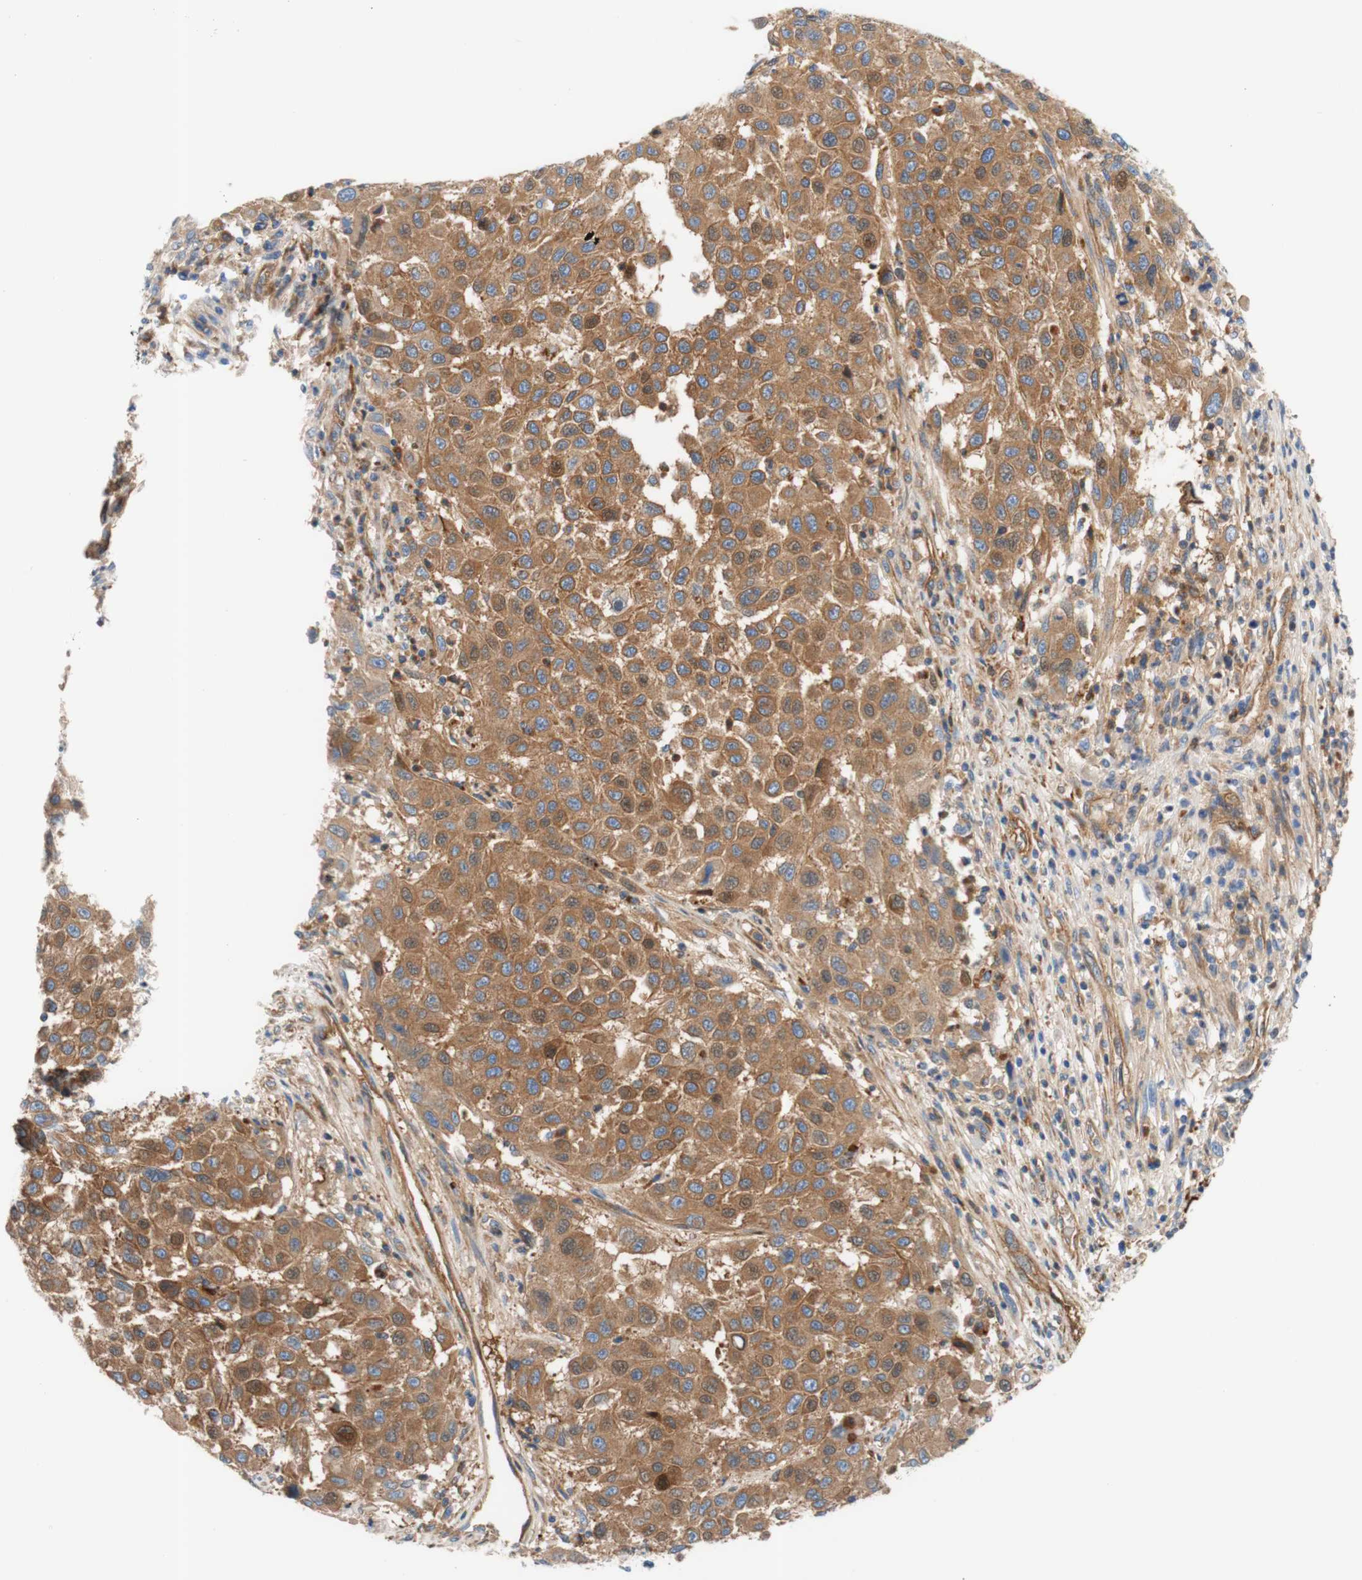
{"staining": {"intensity": "moderate", "quantity": ">75%", "location": "cytoplasmic/membranous"}, "tissue": "melanoma", "cell_type": "Tumor cells", "image_type": "cancer", "snomed": [{"axis": "morphology", "description": "Malignant melanoma, Metastatic site"}, {"axis": "topography", "description": "Lymph node"}], "caption": "Melanoma stained for a protein displays moderate cytoplasmic/membranous positivity in tumor cells.", "gene": "STOM", "patient": {"sex": "male", "age": 61}}